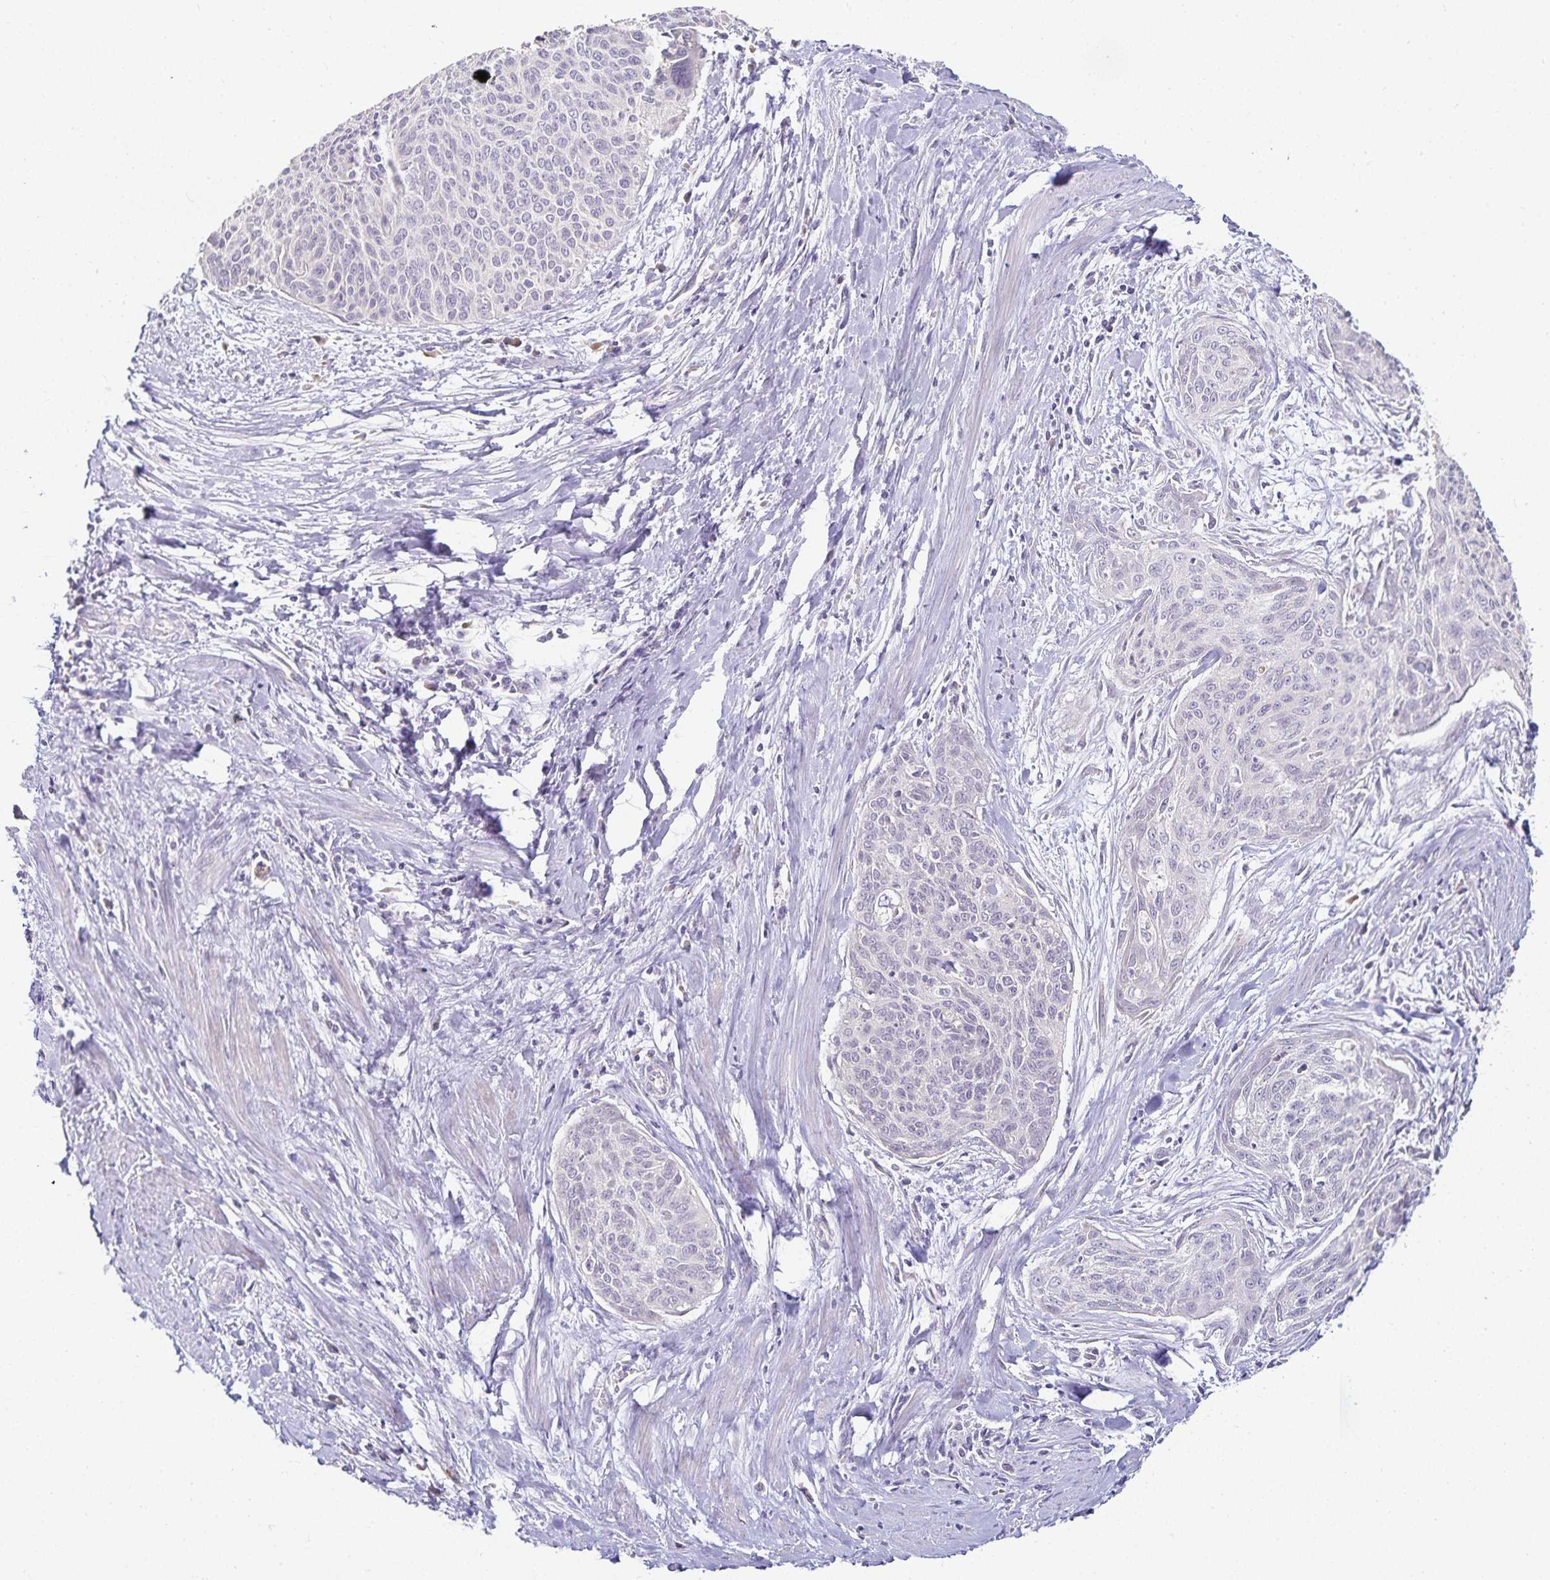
{"staining": {"intensity": "negative", "quantity": "none", "location": "none"}, "tissue": "cervical cancer", "cell_type": "Tumor cells", "image_type": "cancer", "snomed": [{"axis": "morphology", "description": "Squamous cell carcinoma, NOS"}, {"axis": "topography", "description": "Cervix"}], "caption": "High magnification brightfield microscopy of squamous cell carcinoma (cervical) stained with DAB (3,3'-diaminobenzidine) (brown) and counterstained with hematoxylin (blue): tumor cells show no significant positivity.", "gene": "GP2", "patient": {"sex": "female", "age": 55}}